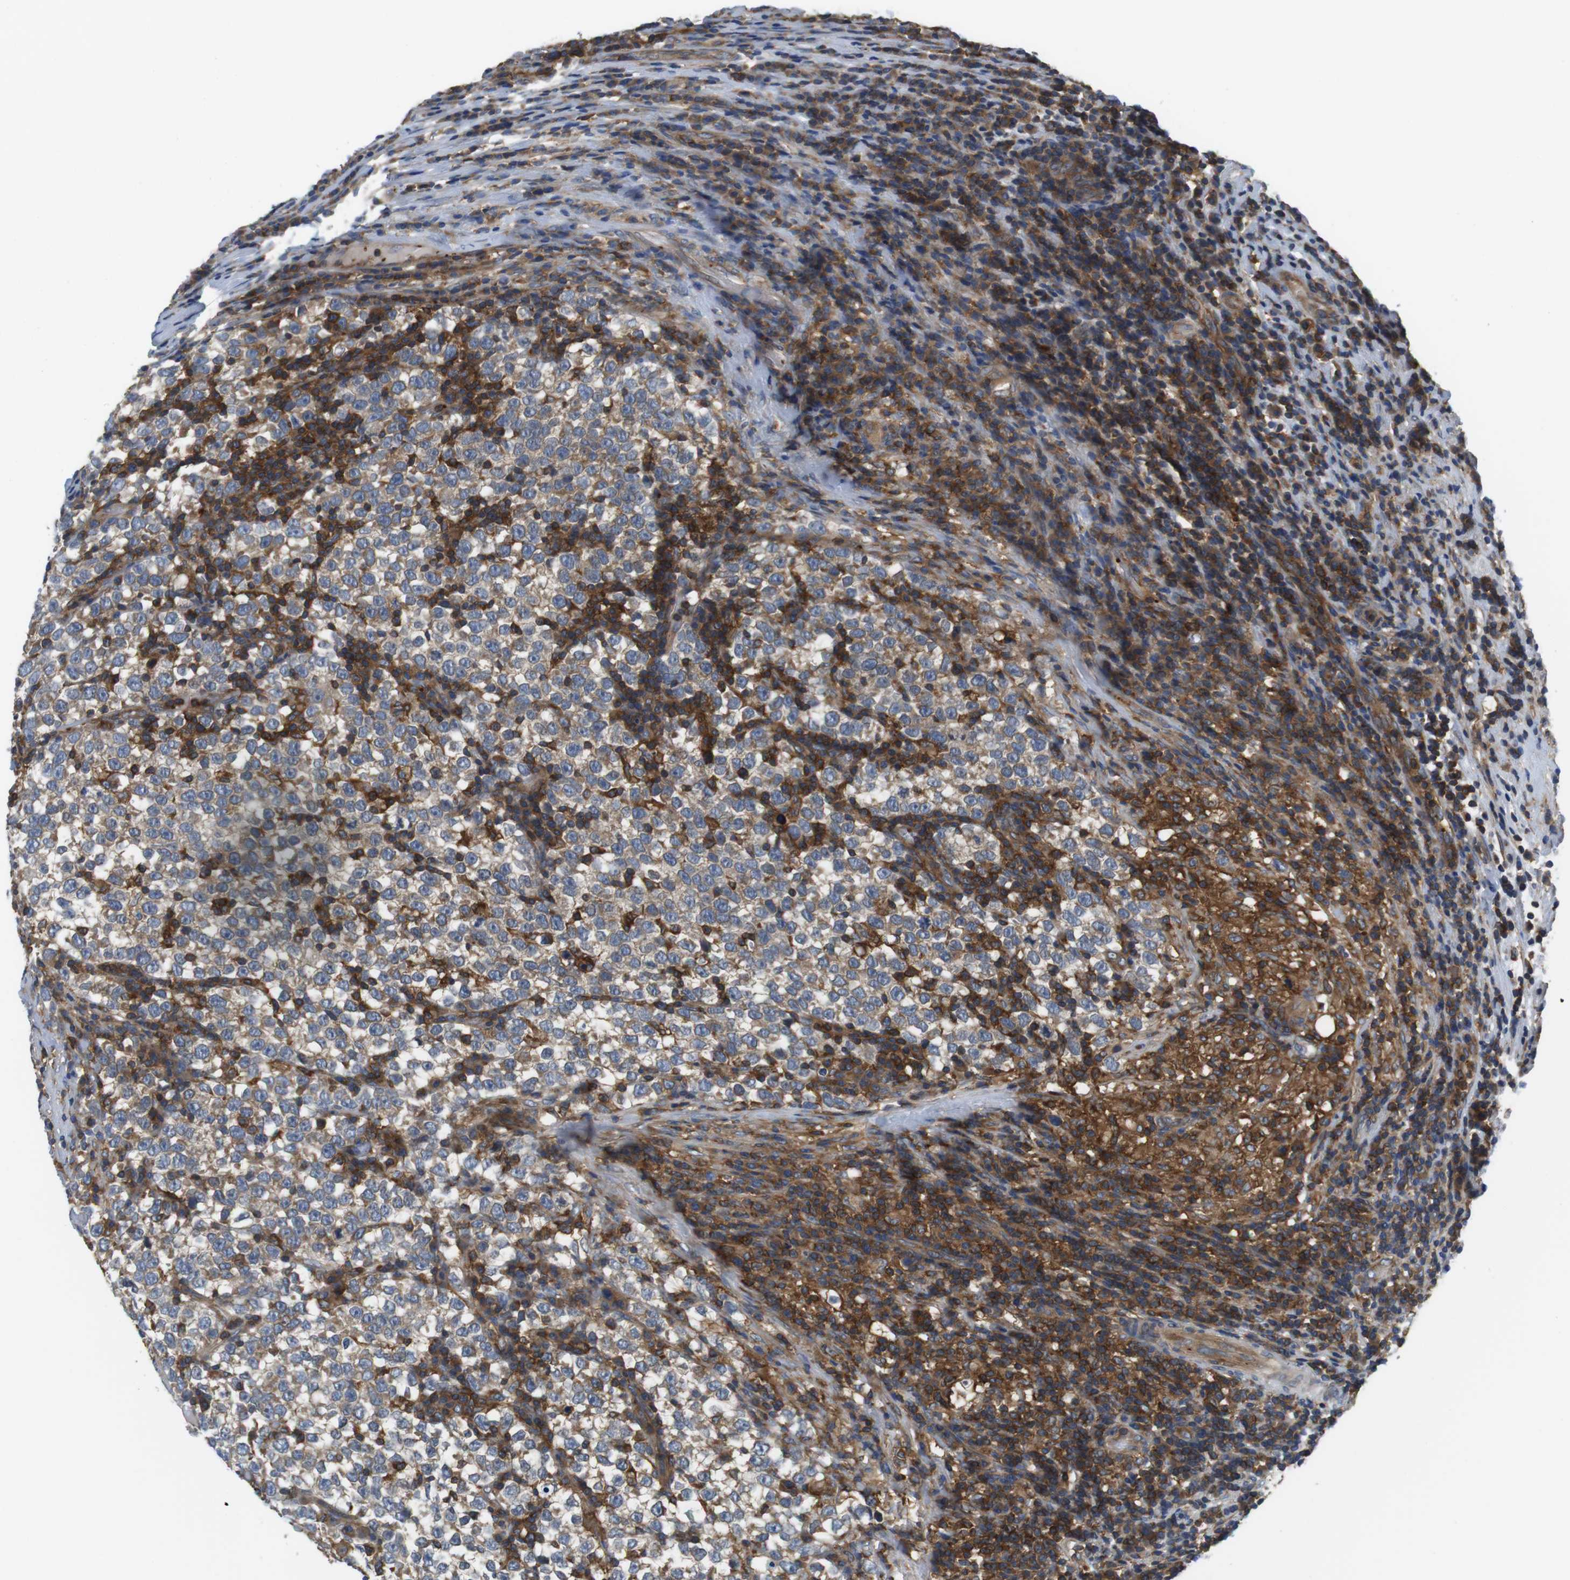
{"staining": {"intensity": "weak", "quantity": "25%-75%", "location": "cytoplasmic/membranous"}, "tissue": "testis cancer", "cell_type": "Tumor cells", "image_type": "cancer", "snomed": [{"axis": "morphology", "description": "Normal tissue, NOS"}, {"axis": "morphology", "description": "Seminoma, NOS"}, {"axis": "topography", "description": "Testis"}], "caption": "Immunohistochemical staining of seminoma (testis) demonstrates weak cytoplasmic/membranous protein staining in approximately 25%-75% of tumor cells.", "gene": "HERPUD2", "patient": {"sex": "male", "age": 43}}